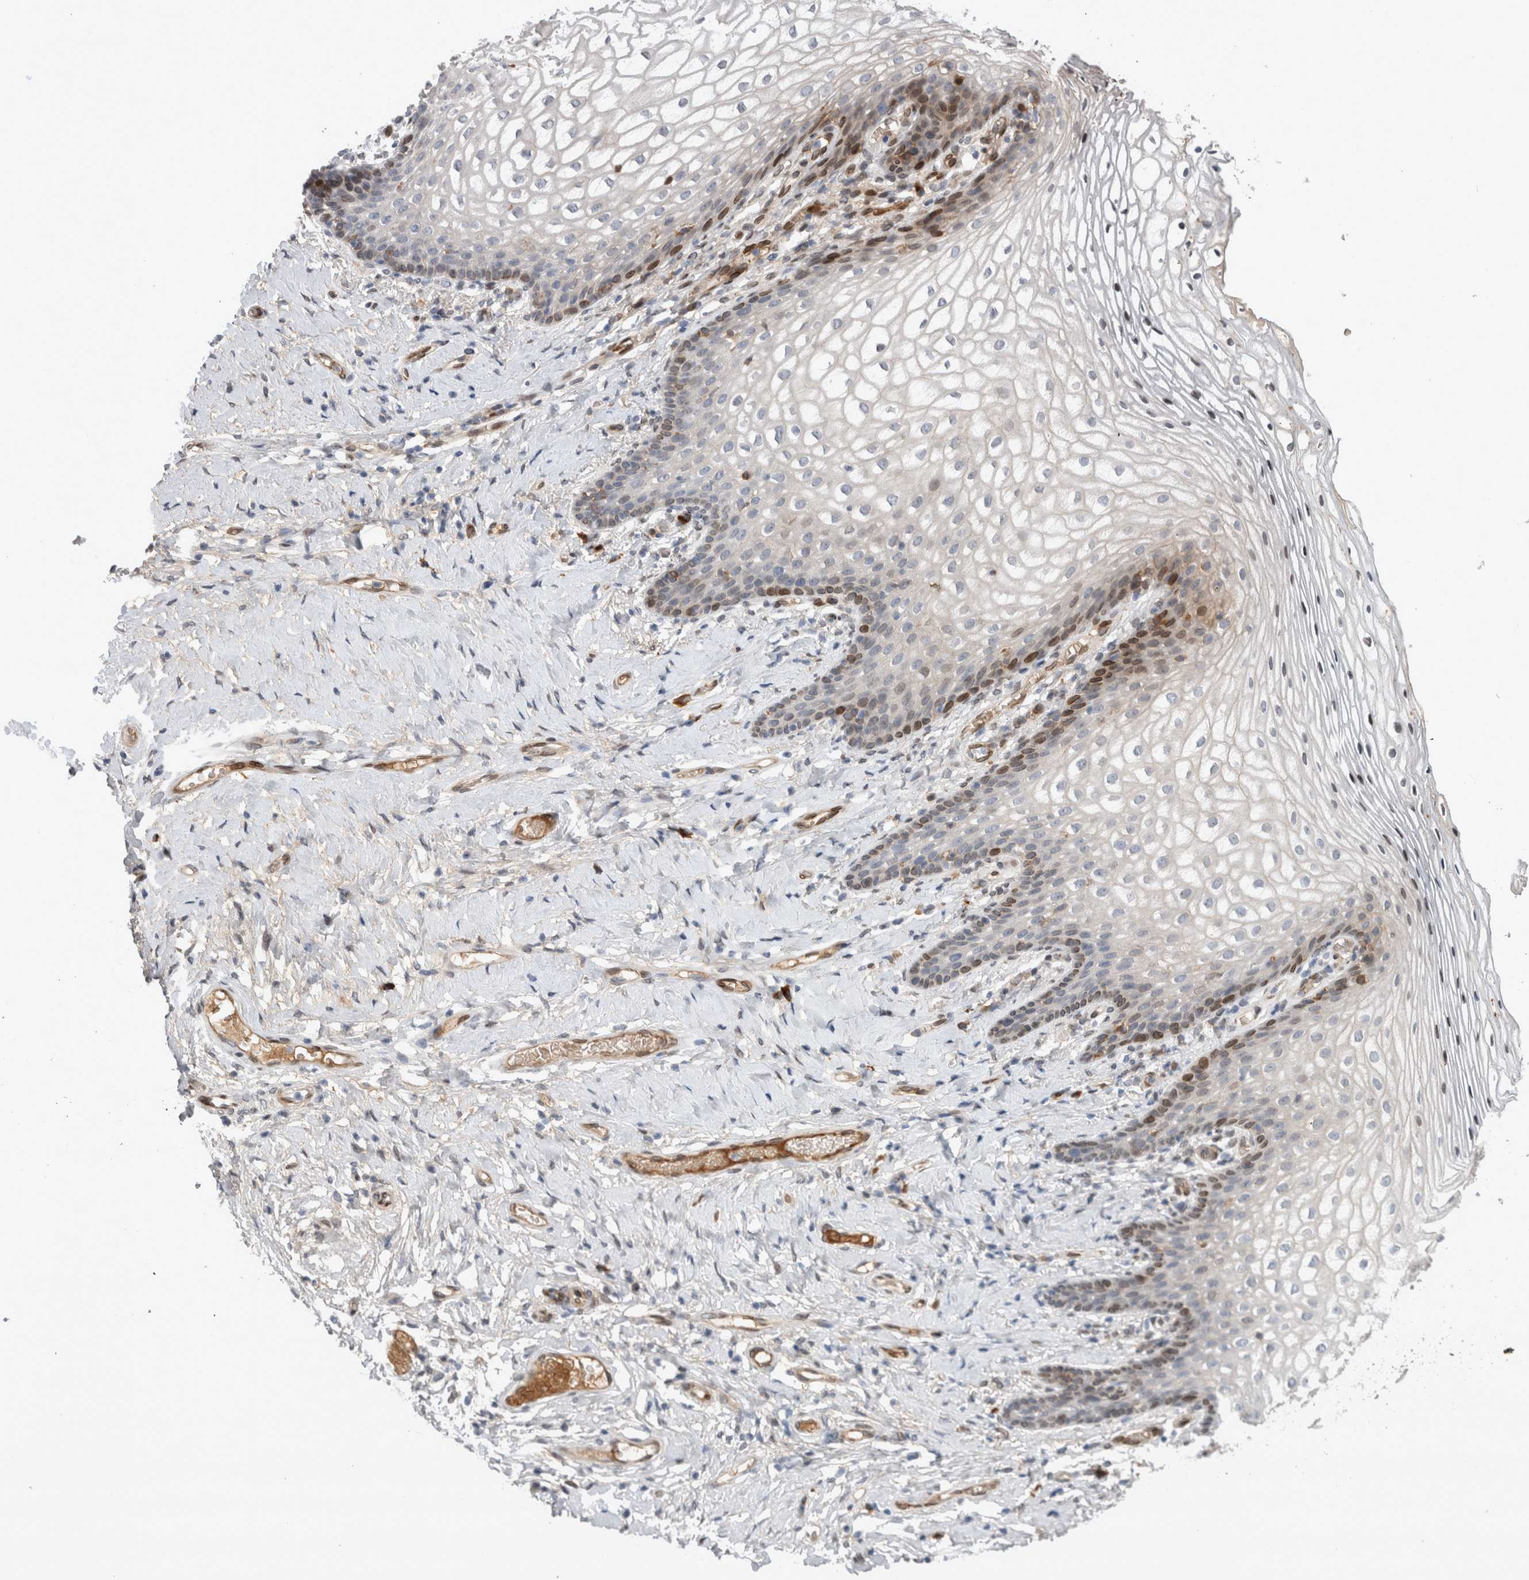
{"staining": {"intensity": "moderate", "quantity": "25%-75%", "location": "cytoplasmic/membranous,nuclear"}, "tissue": "vagina", "cell_type": "Squamous epithelial cells", "image_type": "normal", "snomed": [{"axis": "morphology", "description": "Normal tissue, NOS"}, {"axis": "topography", "description": "Vagina"}], "caption": "The image demonstrates immunohistochemical staining of unremarkable vagina. There is moderate cytoplasmic/membranous,nuclear expression is present in approximately 25%-75% of squamous epithelial cells.", "gene": "DMTN", "patient": {"sex": "female", "age": 60}}